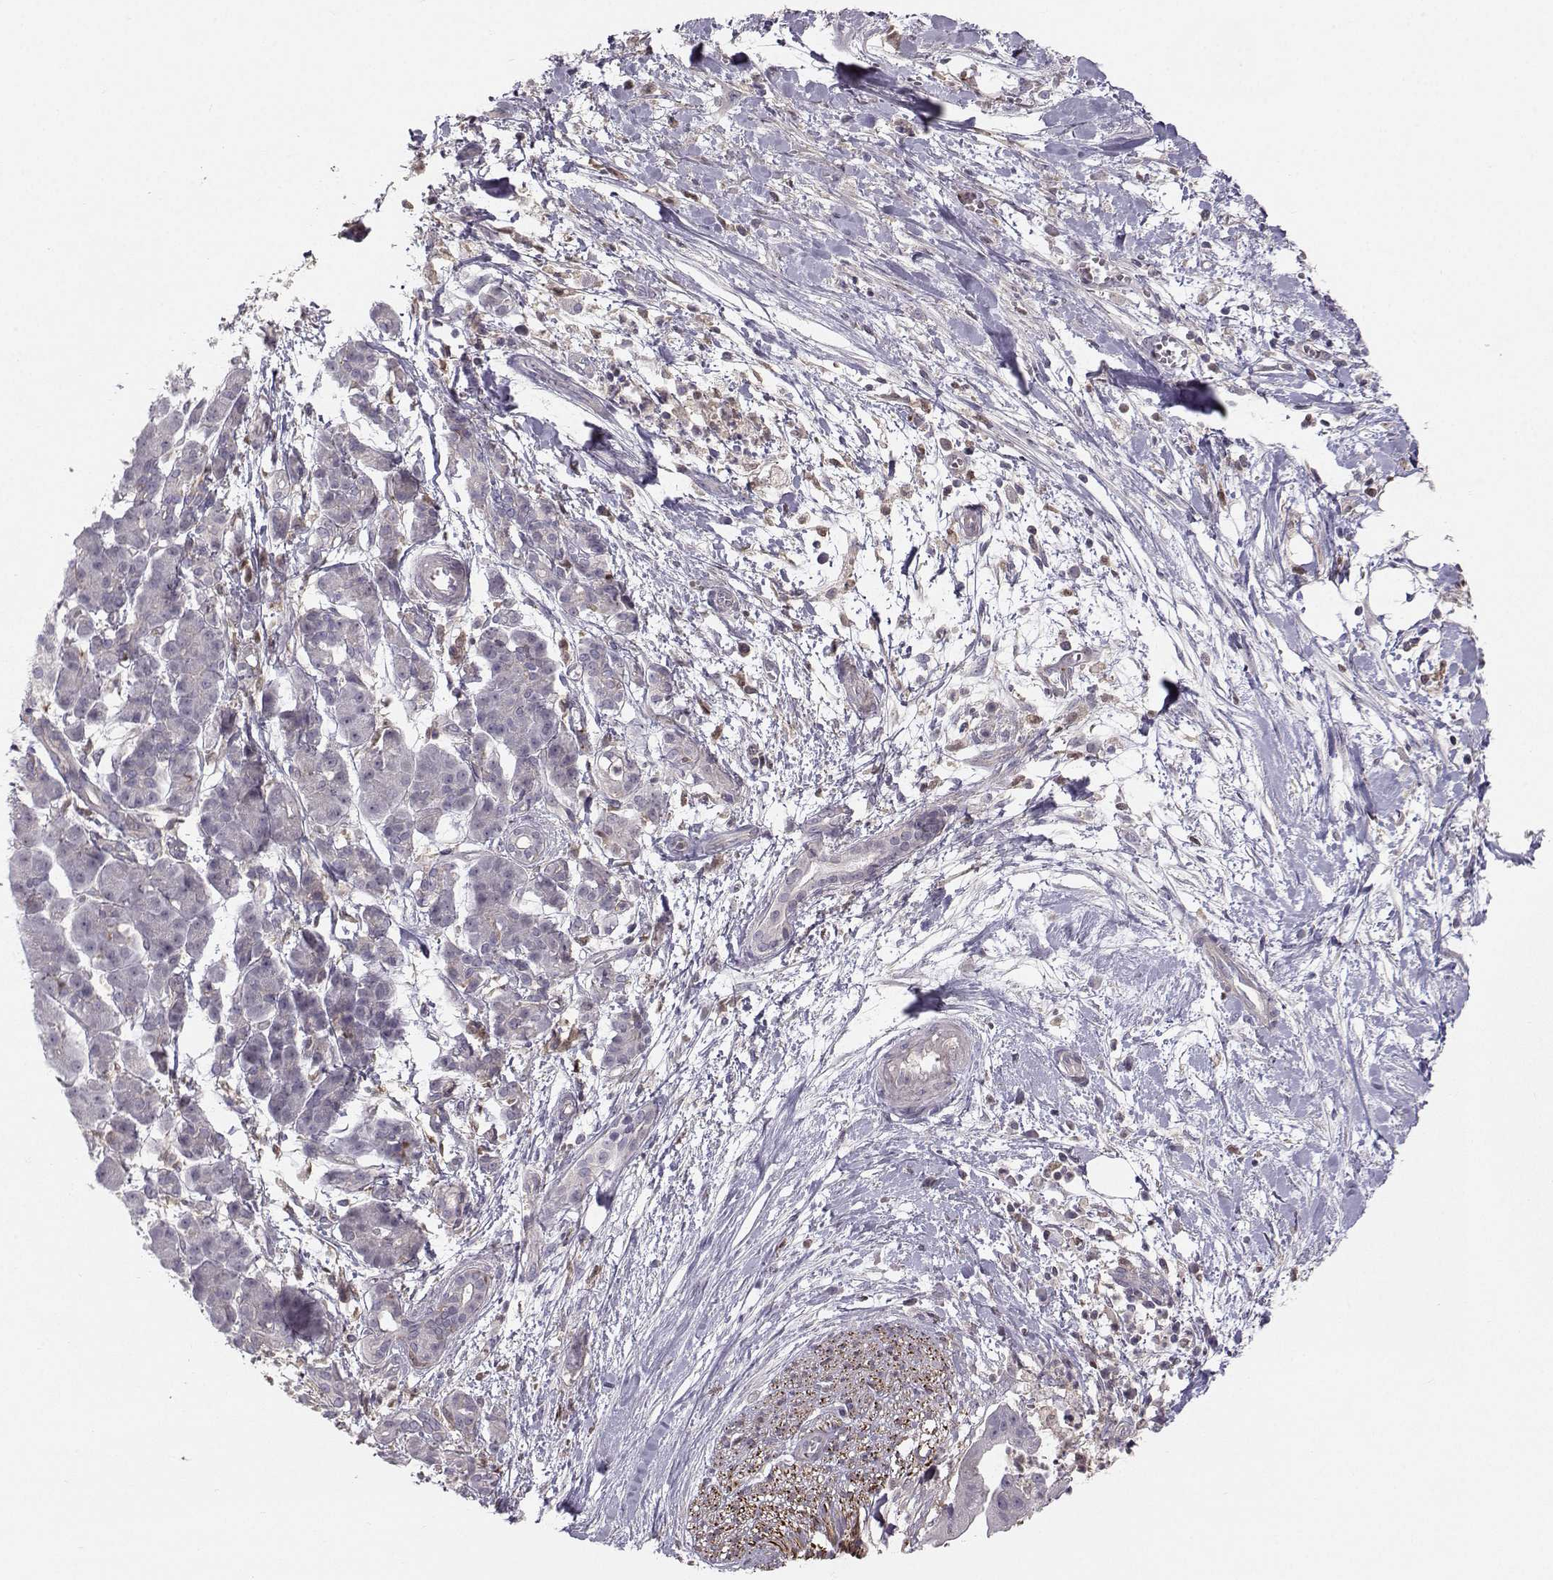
{"staining": {"intensity": "negative", "quantity": "none", "location": "none"}, "tissue": "pancreatic cancer", "cell_type": "Tumor cells", "image_type": "cancer", "snomed": [{"axis": "morphology", "description": "Normal tissue, NOS"}, {"axis": "morphology", "description": "Adenocarcinoma, NOS"}, {"axis": "topography", "description": "Lymph node"}, {"axis": "topography", "description": "Pancreas"}], "caption": "Tumor cells show no significant positivity in adenocarcinoma (pancreatic).", "gene": "ASB16", "patient": {"sex": "female", "age": 58}}